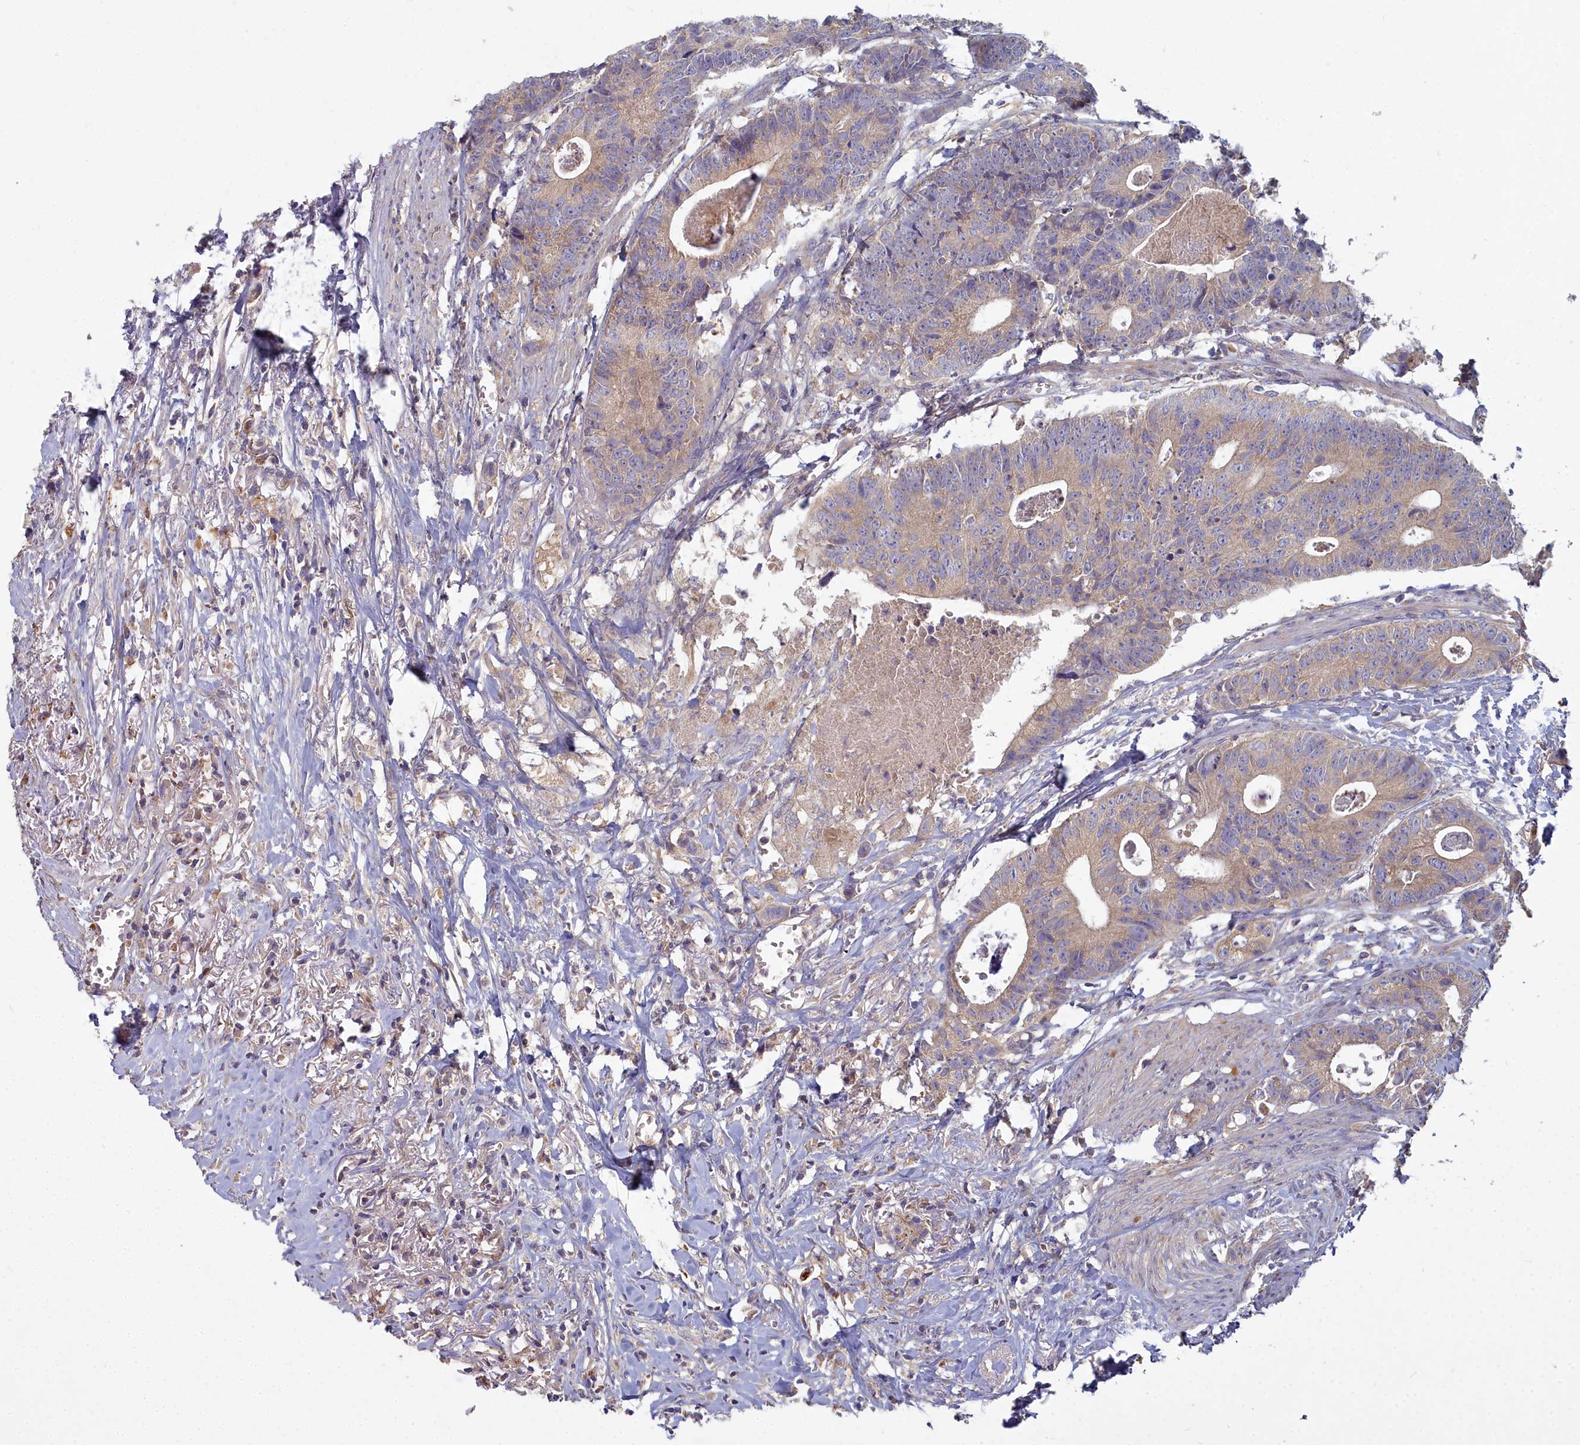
{"staining": {"intensity": "weak", "quantity": "25%-75%", "location": "cytoplasmic/membranous"}, "tissue": "colorectal cancer", "cell_type": "Tumor cells", "image_type": "cancer", "snomed": [{"axis": "morphology", "description": "Adenocarcinoma, NOS"}, {"axis": "topography", "description": "Colon"}], "caption": "Colorectal adenocarcinoma stained with a brown dye exhibits weak cytoplasmic/membranous positive staining in approximately 25%-75% of tumor cells.", "gene": "CCDC167", "patient": {"sex": "female", "age": 57}}